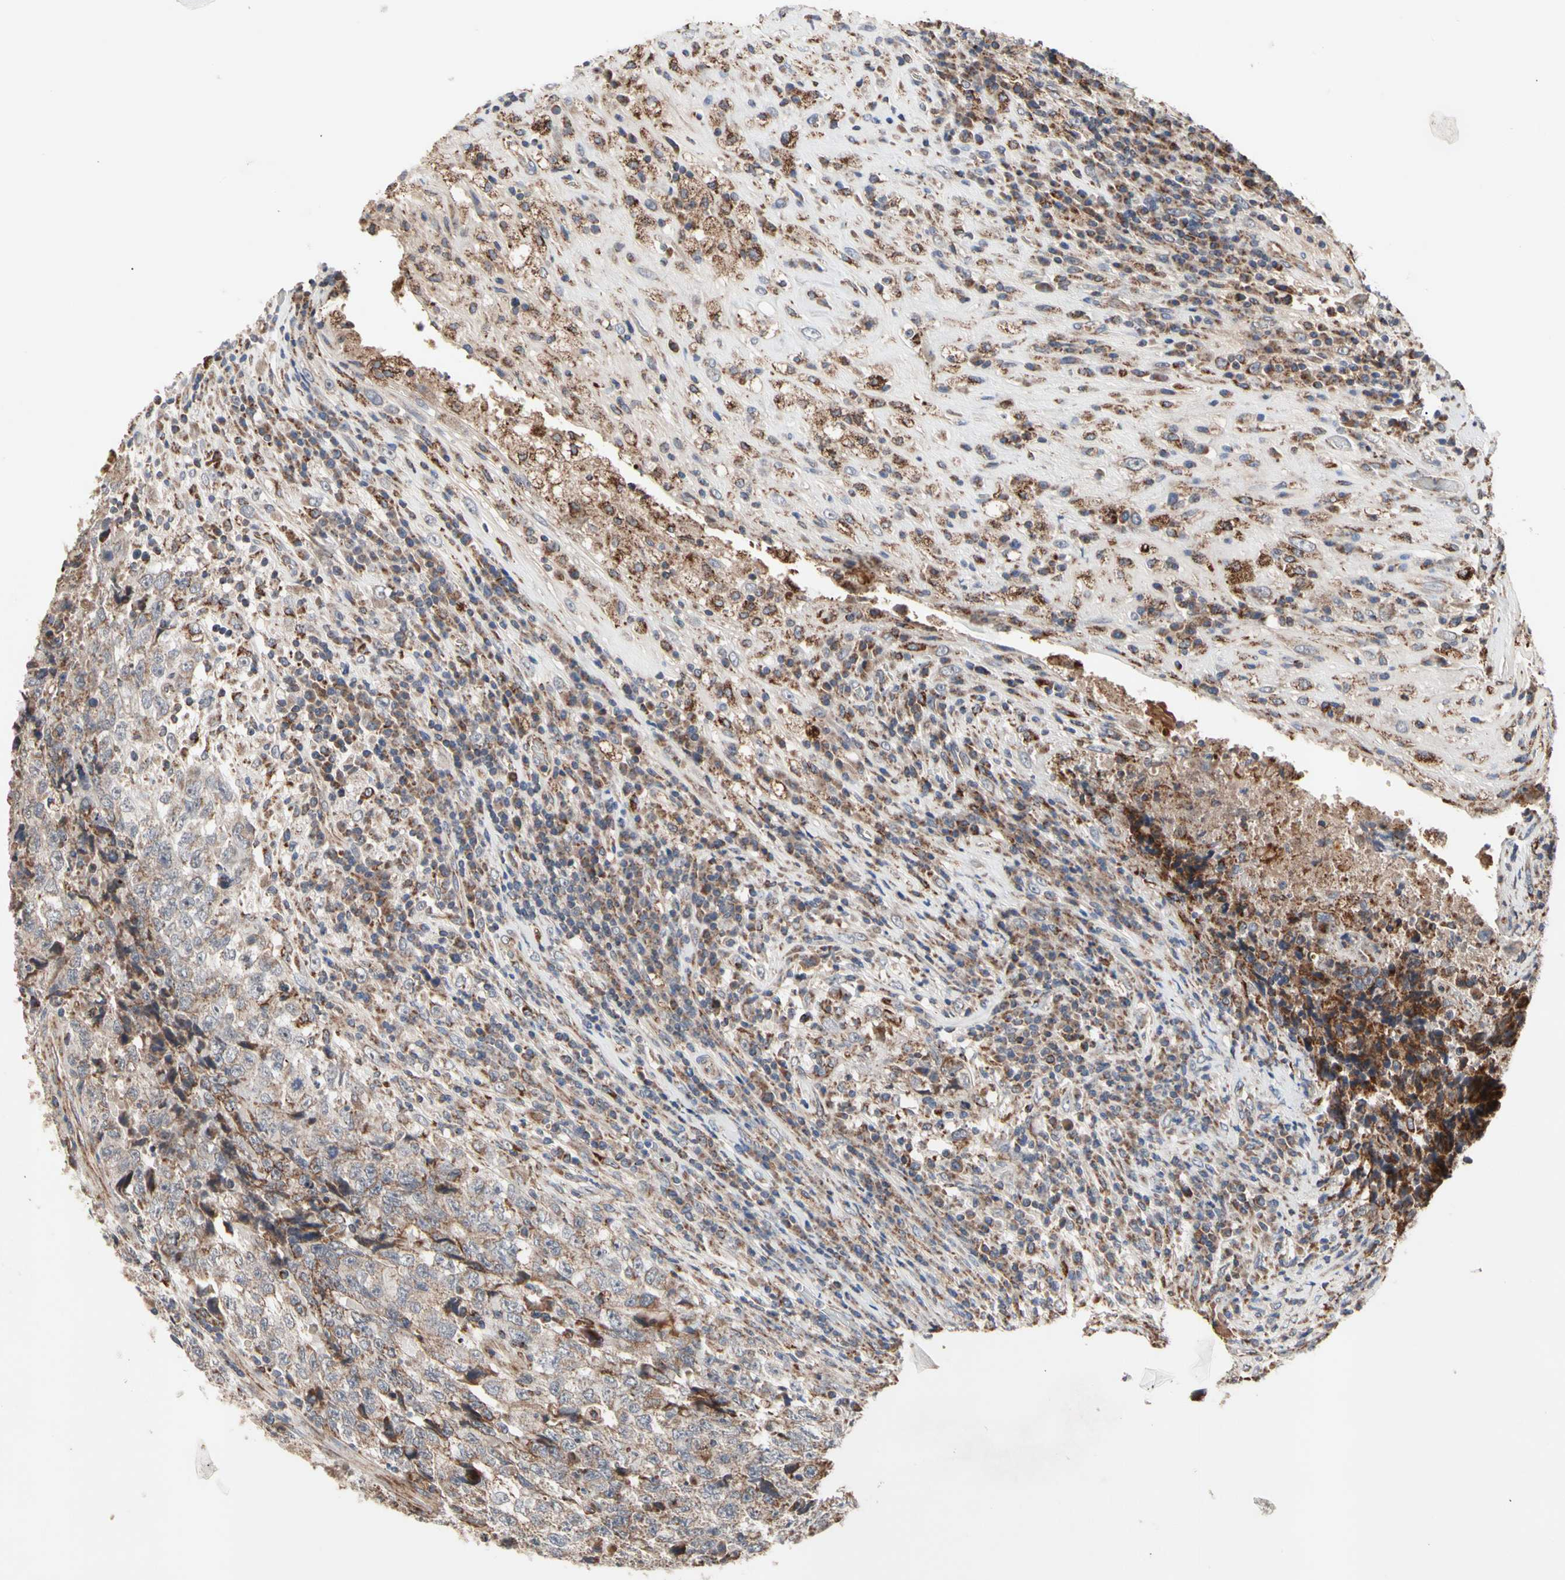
{"staining": {"intensity": "weak", "quantity": ">75%", "location": "cytoplasmic/membranous"}, "tissue": "testis cancer", "cell_type": "Tumor cells", "image_type": "cancer", "snomed": [{"axis": "morphology", "description": "Necrosis, NOS"}, {"axis": "morphology", "description": "Carcinoma, Embryonal, NOS"}, {"axis": "topography", "description": "Testis"}], "caption": "IHC image of neoplastic tissue: testis cancer stained using immunohistochemistry exhibits low levels of weak protein expression localized specifically in the cytoplasmic/membranous of tumor cells, appearing as a cytoplasmic/membranous brown color.", "gene": "GPD2", "patient": {"sex": "male", "age": 19}}